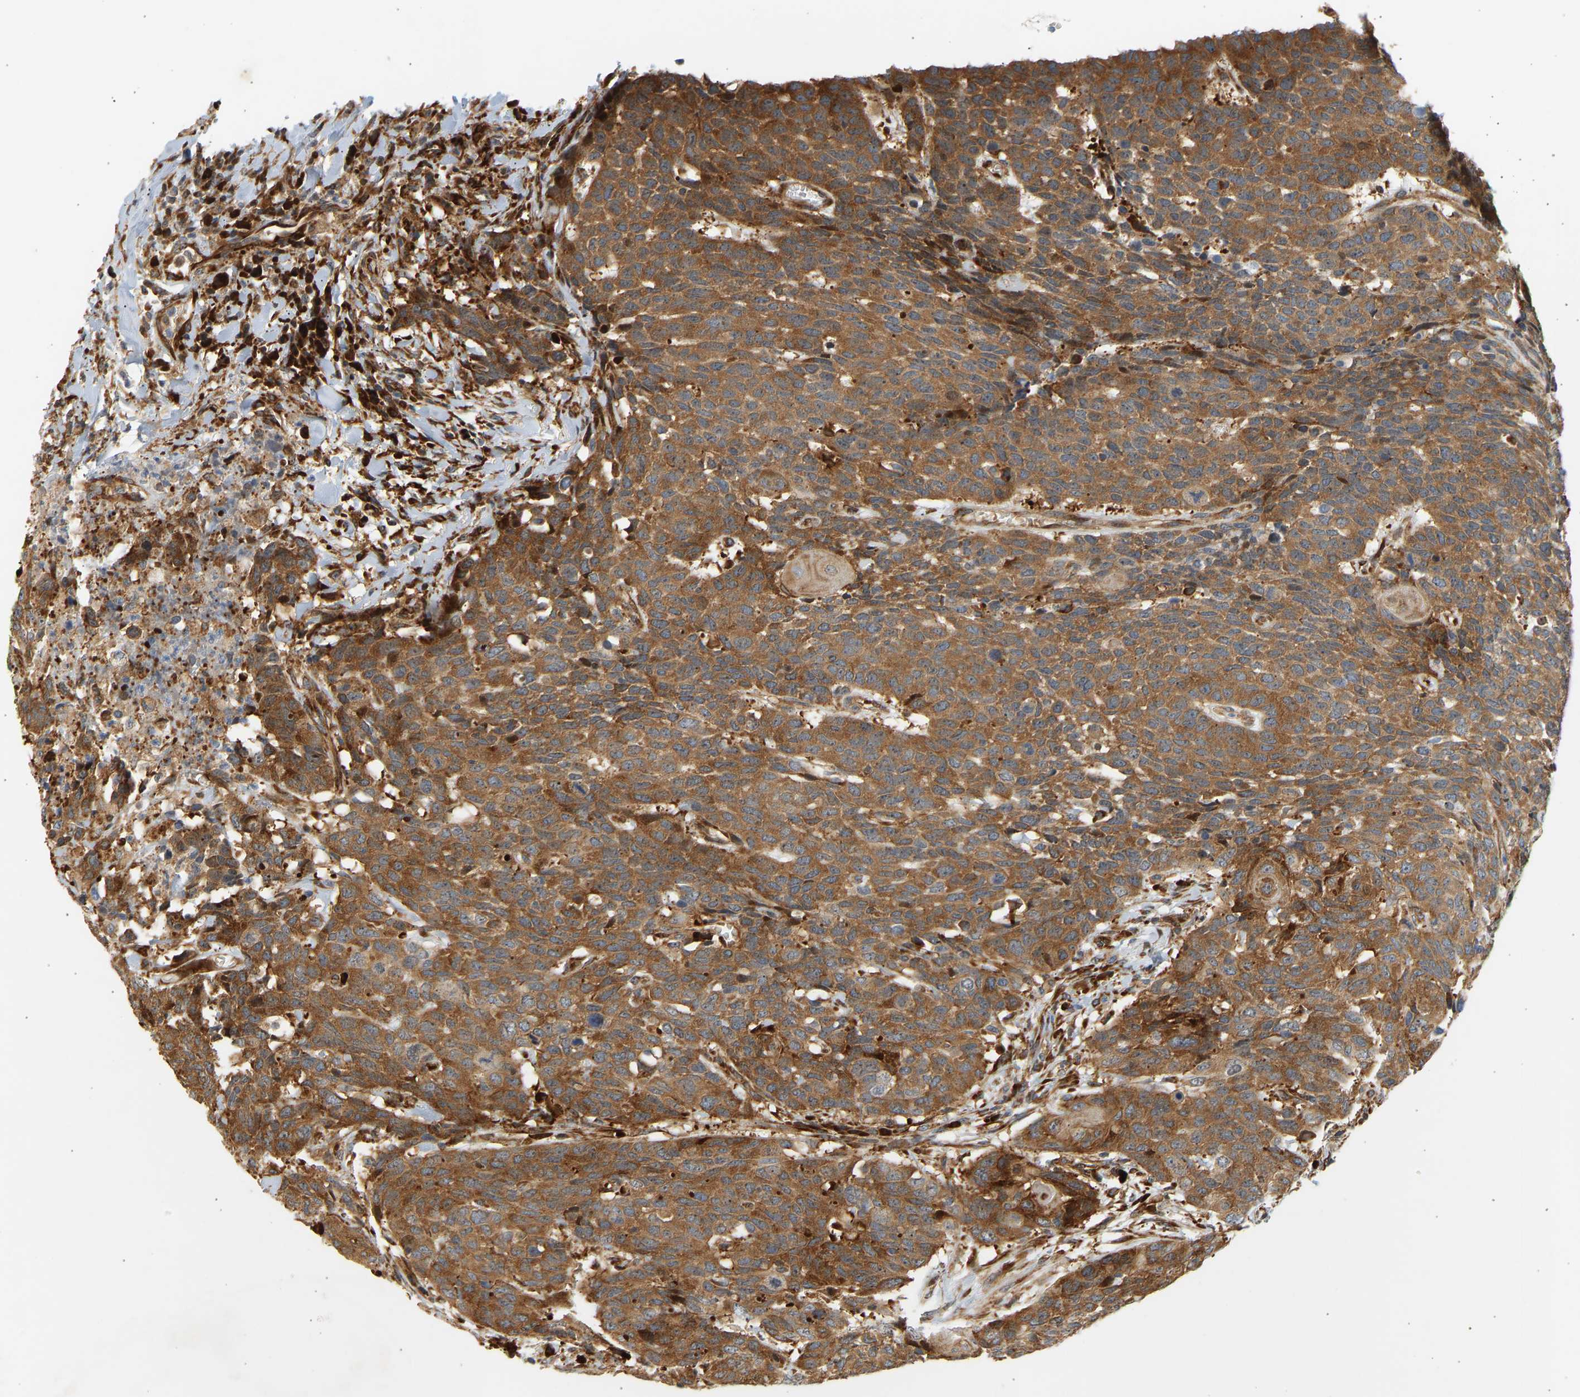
{"staining": {"intensity": "moderate", "quantity": ">75%", "location": "cytoplasmic/membranous"}, "tissue": "head and neck cancer", "cell_type": "Tumor cells", "image_type": "cancer", "snomed": [{"axis": "morphology", "description": "Squamous cell carcinoma, NOS"}, {"axis": "topography", "description": "Head-Neck"}], "caption": "About >75% of tumor cells in human squamous cell carcinoma (head and neck) reveal moderate cytoplasmic/membranous protein expression as visualized by brown immunohistochemical staining.", "gene": "RPS14", "patient": {"sex": "male", "age": 66}}